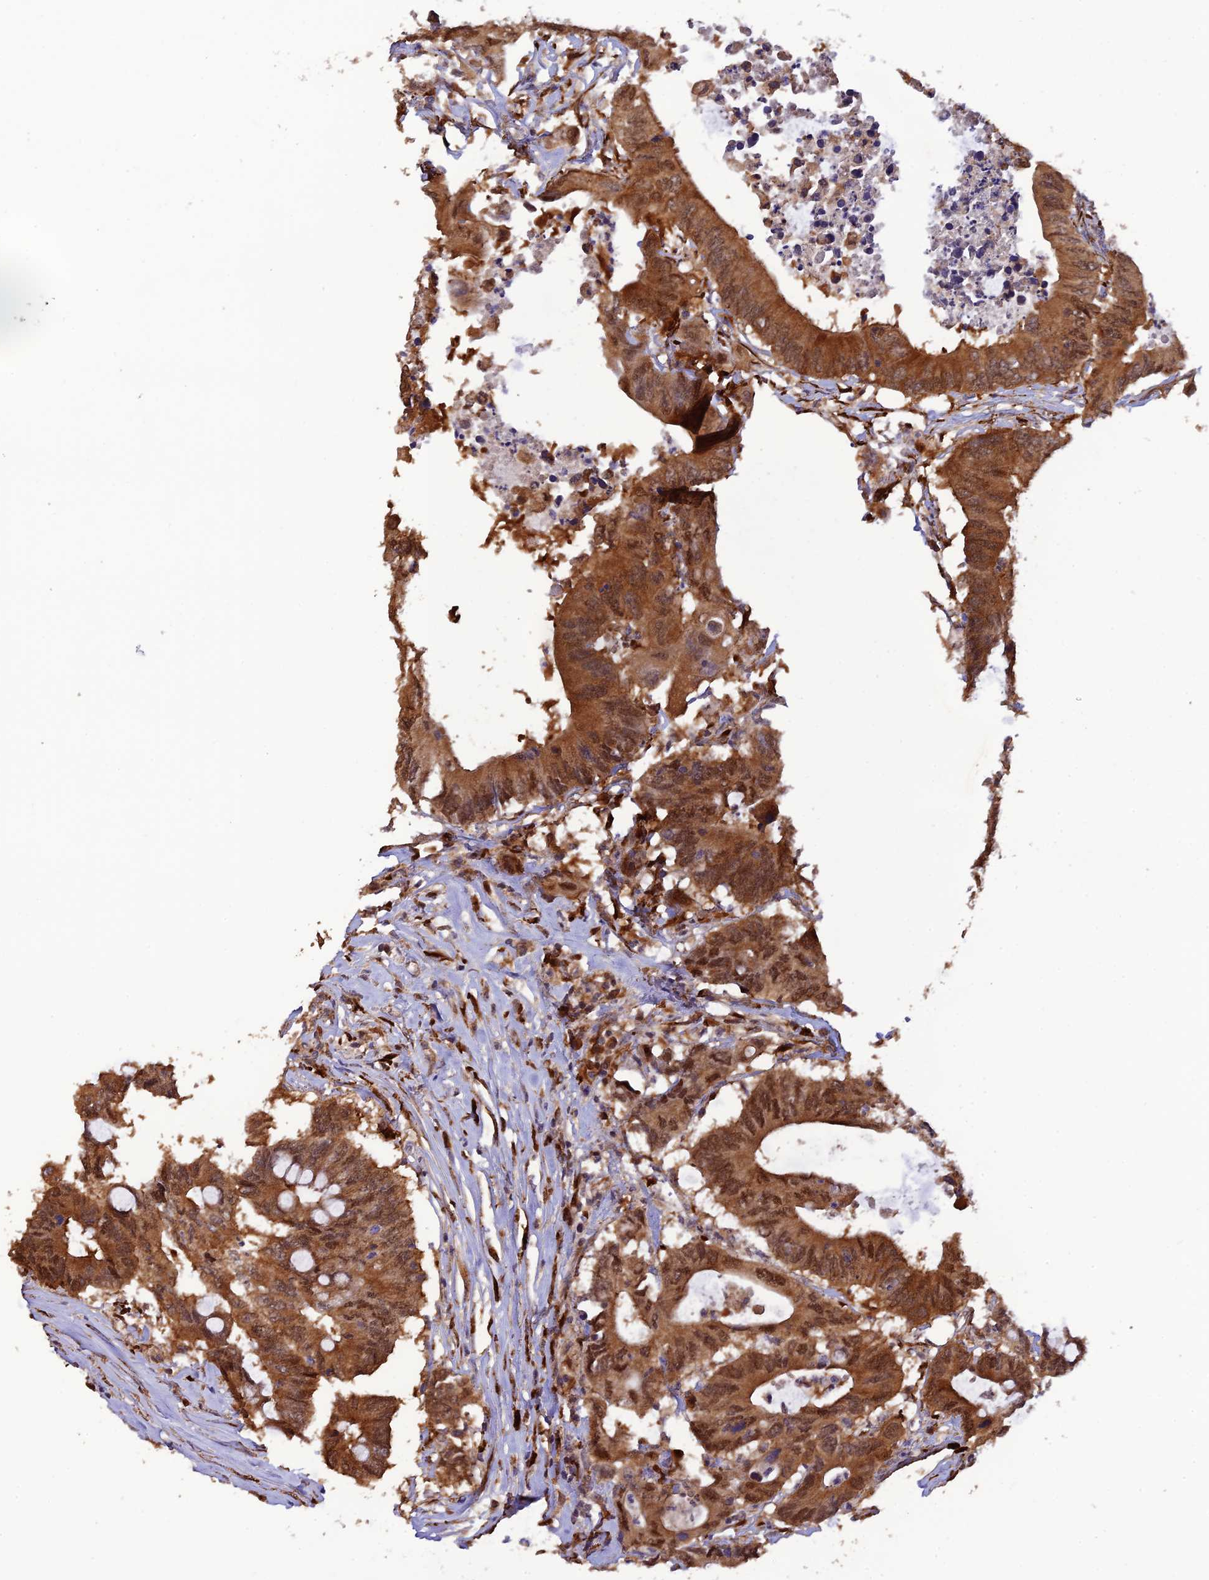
{"staining": {"intensity": "moderate", "quantity": ">75%", "location": "cytoplasmic/membranous,nuclear"}, "tissue": "colorectal cancer", "cell_type": "Tumor cells", "image_type": "cancer", "snomed": [{"axis": "morphology", "description": "Adenocarcinoma, NOS"}, {"axis": "topography", "description": "Colon"}], "caption": "IHC photomicrograph of neoplastic tissue: human colorectal cancer stained using immunohistochemistry (IHC) shows medium levels of moderate protein expression localized specifically in the cytoplasmic/membranous and nuclear of tumor cells, appearing as a cytoplasmic/membranous and nuclear brown color.", "gene": "P3H3", "patient": {"sex": "male", "age": 71}}